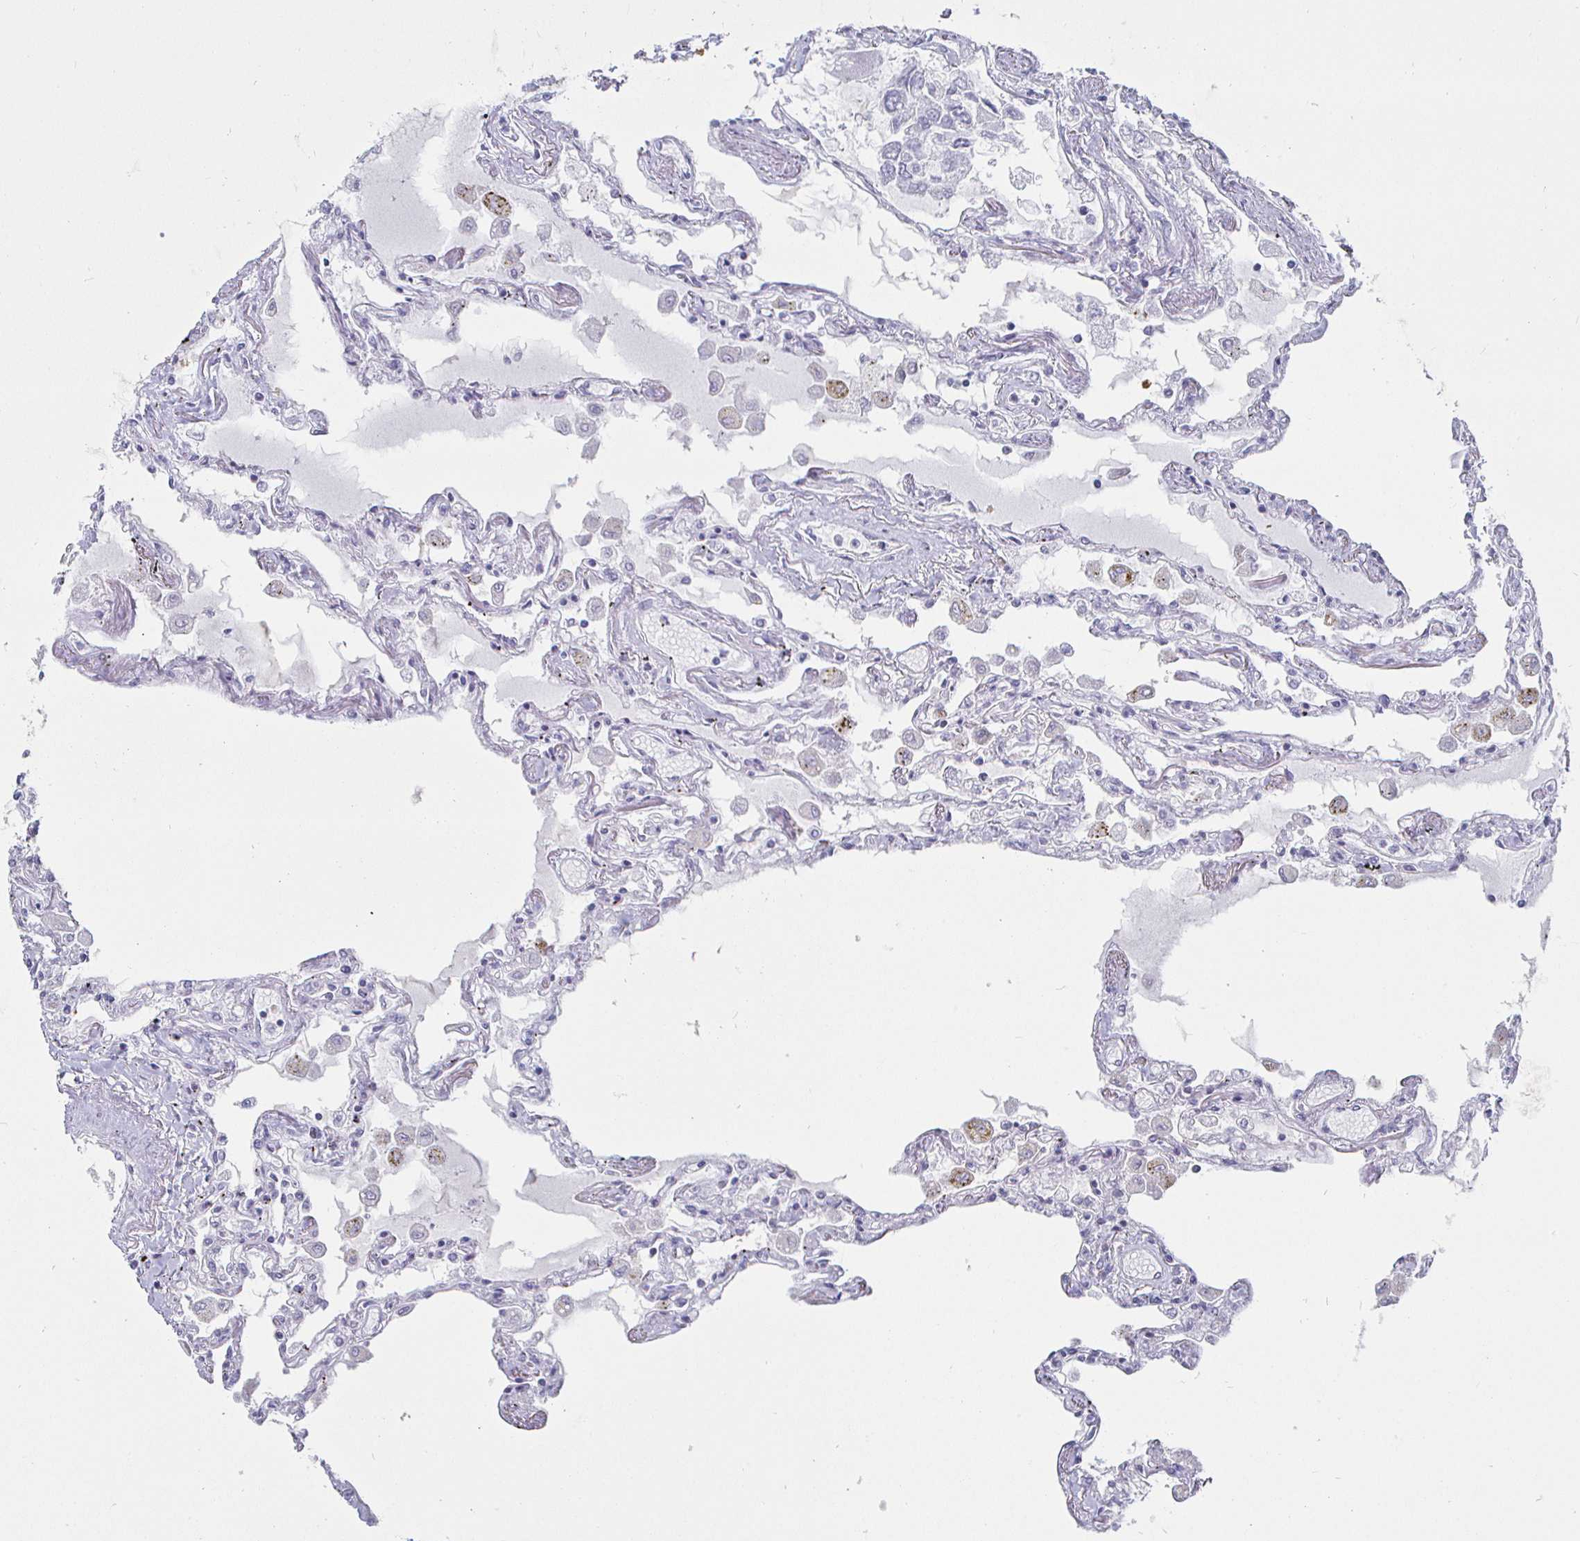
{"staining": {"intensity": "negative", "quantity": "none", "location": "none"}, "tissue": "lung", "cell_type": "Alveolar cells", "image_type": "normal", "snomed": [{"axis": "morphology", "description": "Normal tissue, NOS"}, {"axis": "morphology", "description": "Adenocarcinoma, NOS"}, {"axis": "topography", "description": "Cartilage tissue"}, {"axis": "topography", "description": "Lung"}], "caption": "The immunohistochemistry histopathology image has no significant expression in alveolar cells of lung. Brightfield microscopy of immunohistochemistry (IHC) stained with DAB (3,3'-diaminobenzidine) (brown) and hematoxylin (blue), captured at high magnification.", "gene": "DMRTB1", "patient": {"sex": "female", "age": 67}}